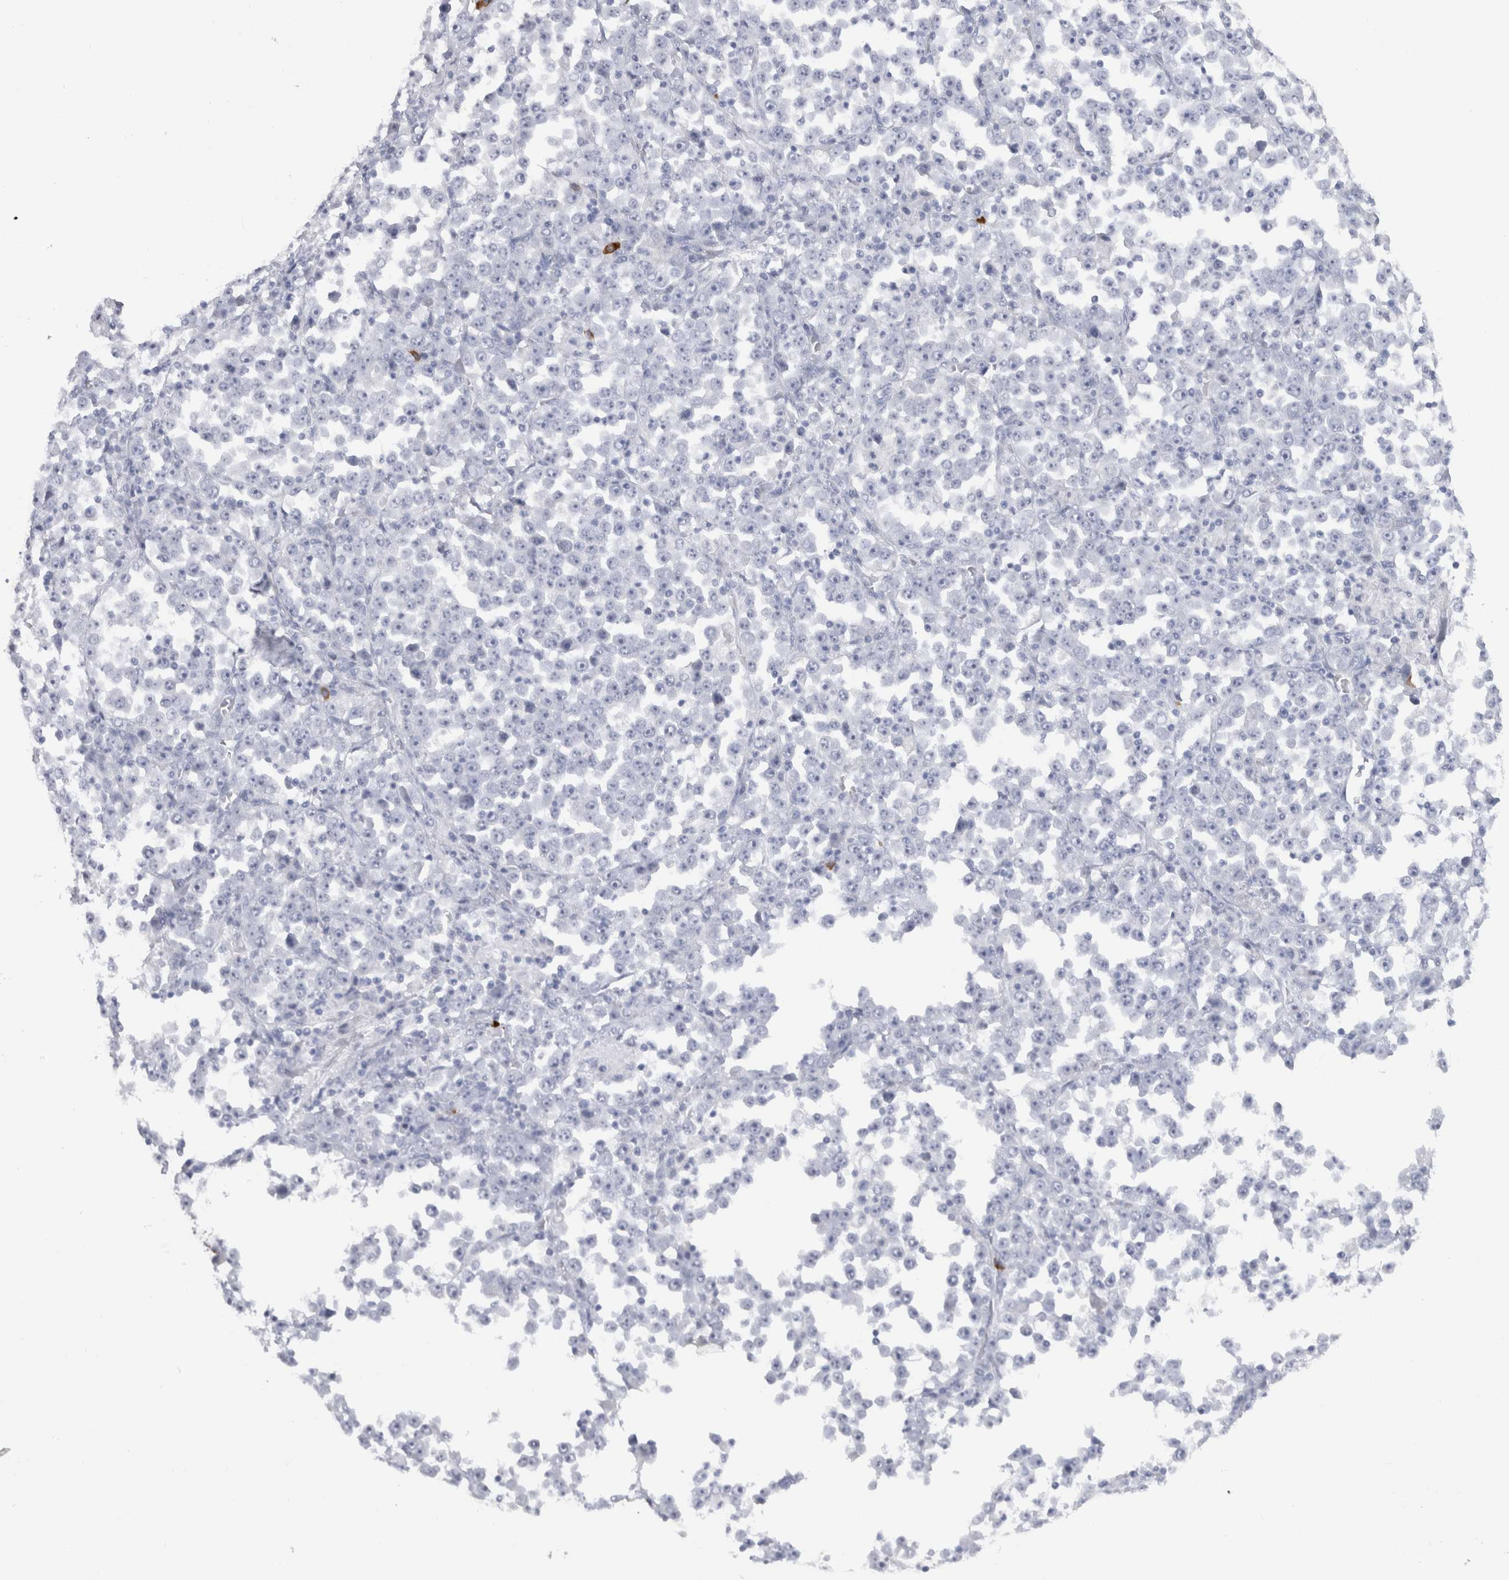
{"staining": {"intensity": "negative", "quantity": "none", "location": "none"}, "tissue": "stomach cancer", "cell_type": "Tumor cells", "image_type": "cancer", "snomed": [{"axis": "morphology", "description": "Normal tissue, NOS"}, {"axis": "morphology", "description": "Adenocarcinoma, NOS"}, {"axis": "topography", "description": "Stomach, upper"}, {"axis": "topography", "description": "Stomach"}], "caption": "An immunohistochemistry (IHC) histopathology image of stomach cancer (adenocarcinoma) is shown. There is no staining in tumor cells of stomach cancer (adenocarcinoma). (IHC, brightfield microscopy, high magnification).", "gene": "CDH17", "patient": {"sex": "male", "age": 59}}